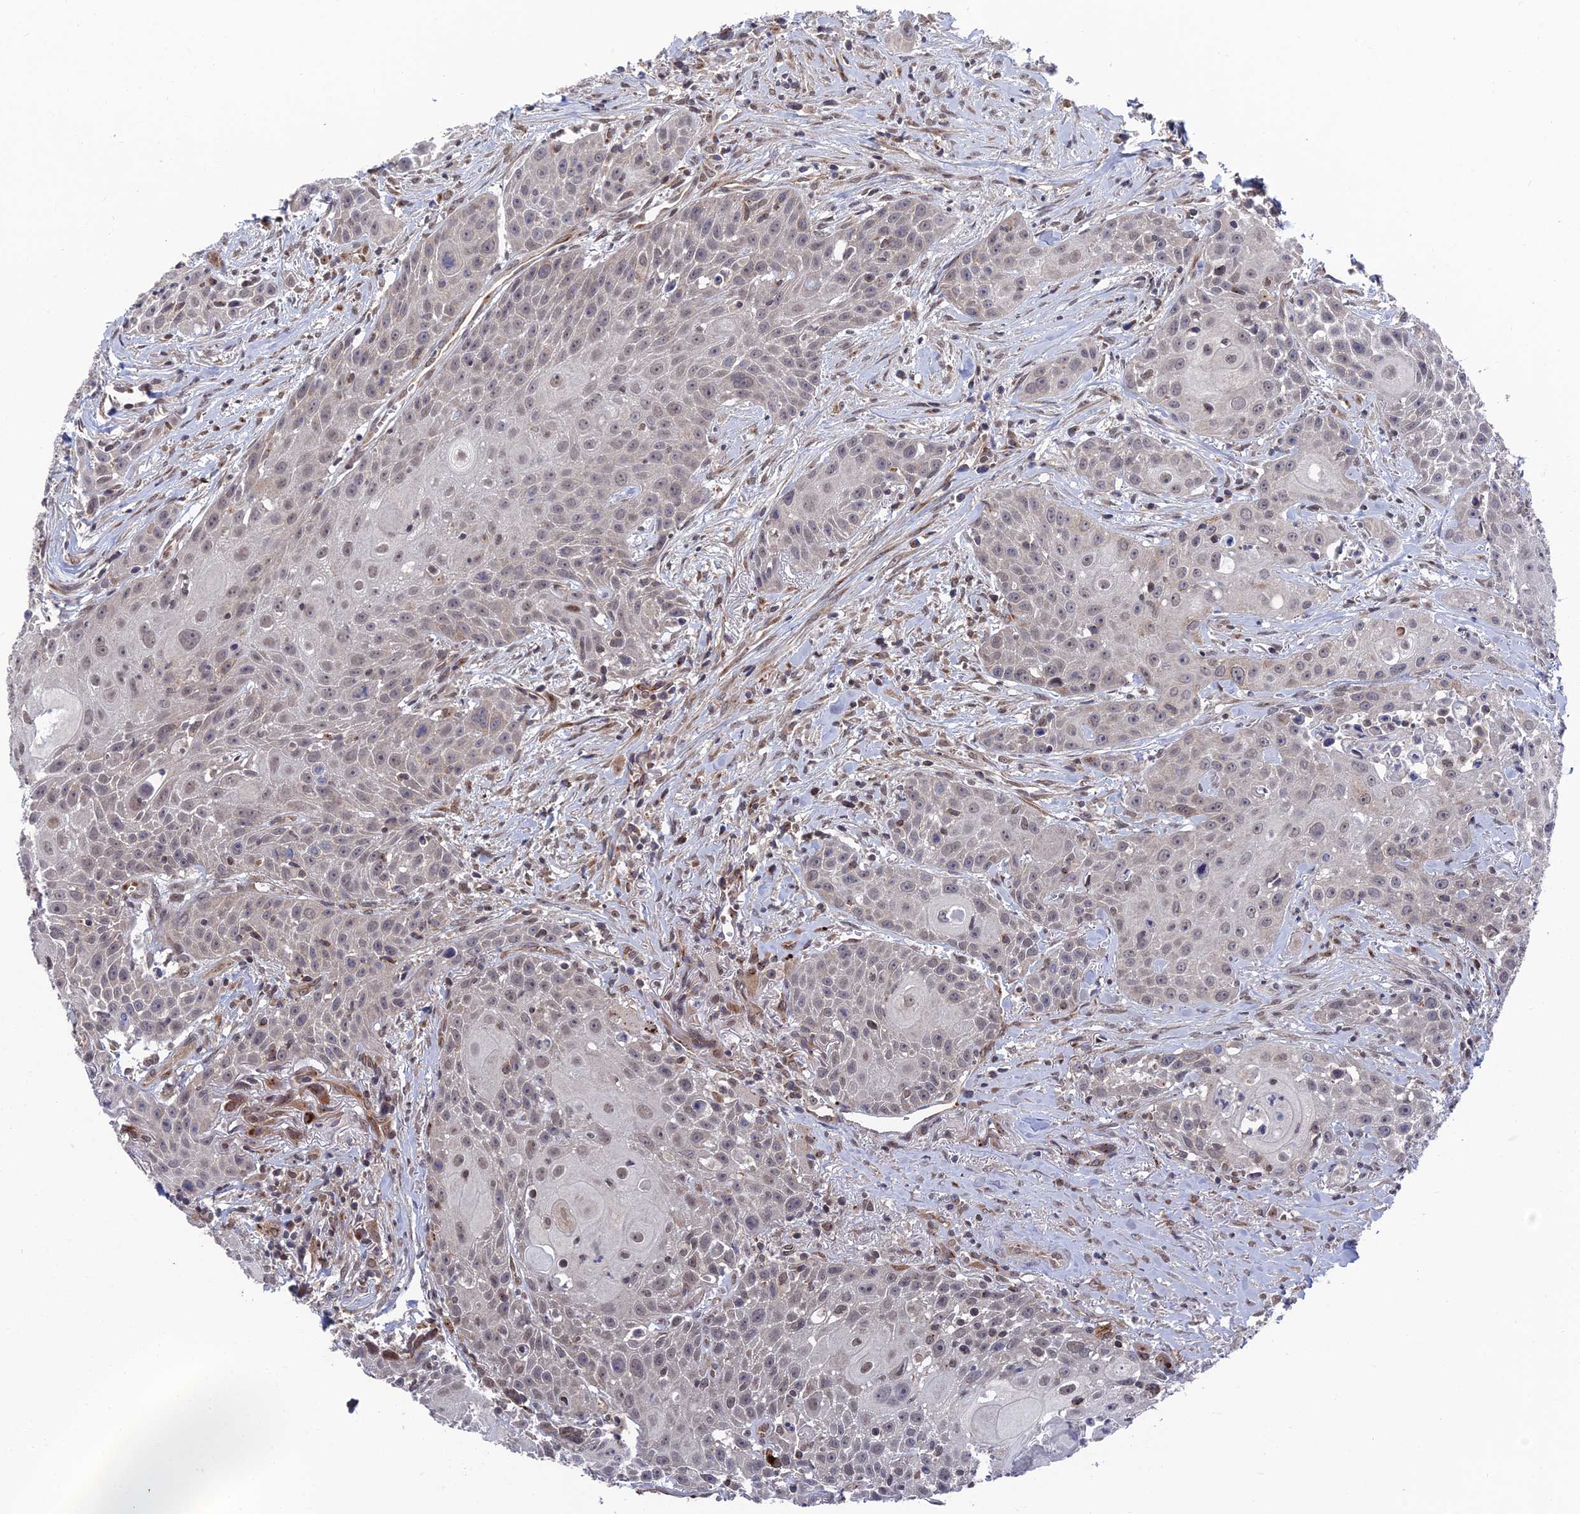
{"staining": {"intensity": "weak", "quantity": "25%-75%", "location": "nuclear"}, "tissue": "head and neck cancer", "cell_type": "Tumor cells", "image_type": "cancer", "snomed": [{"axis": "morphology", "description": "Squamous cell carcinoma, NOS"}, {"axis": "topography", "description": "Oral tissue"}, {"axis": "topography", "description": "Head-Neck"}], "caption": "Immunohistochemical staining of human head and neck cancer displays low levels of weak nuclear protein positivity in approximately 25%-75% of tumor cells.", "gene": "FHIP2A", "patient": {"sex": "female", "age": 82}}